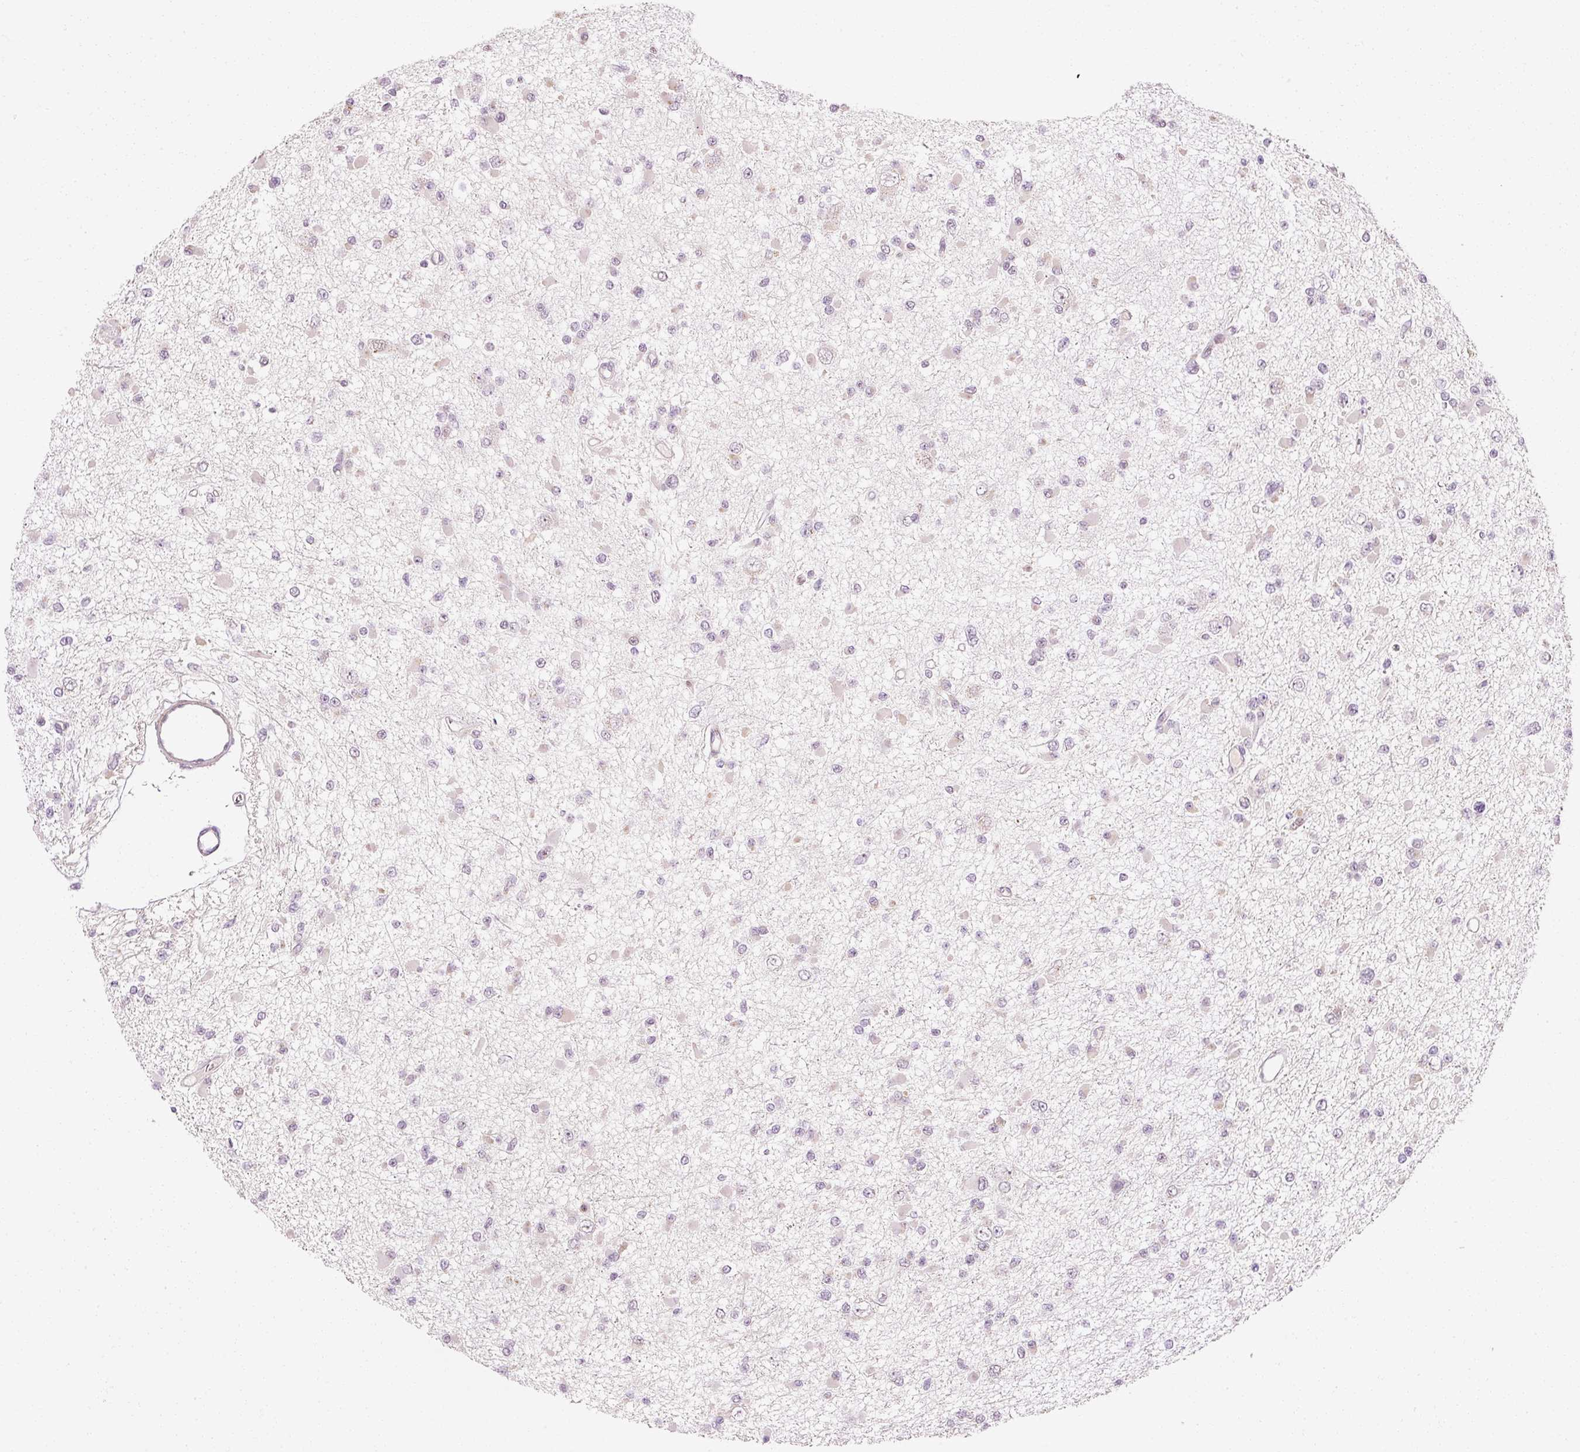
{"staining": {"intensity": "negative", "quantity": "none", "location": "none"}, "tissue": "glioma", "cell_type": "Tumor cells", "image_type": "cancer", "snomed": [{"axis": "morphology", "description": "Glioma, malignant, Low grade"}, {"axis": "topography", "description": "Brain"}], "caption": "Human glioma stained for a protein using IHC displays no positivity in tumor cells.", "gene": "ANKRD20A1", "patient": {"sex": "female", "age": 22}}